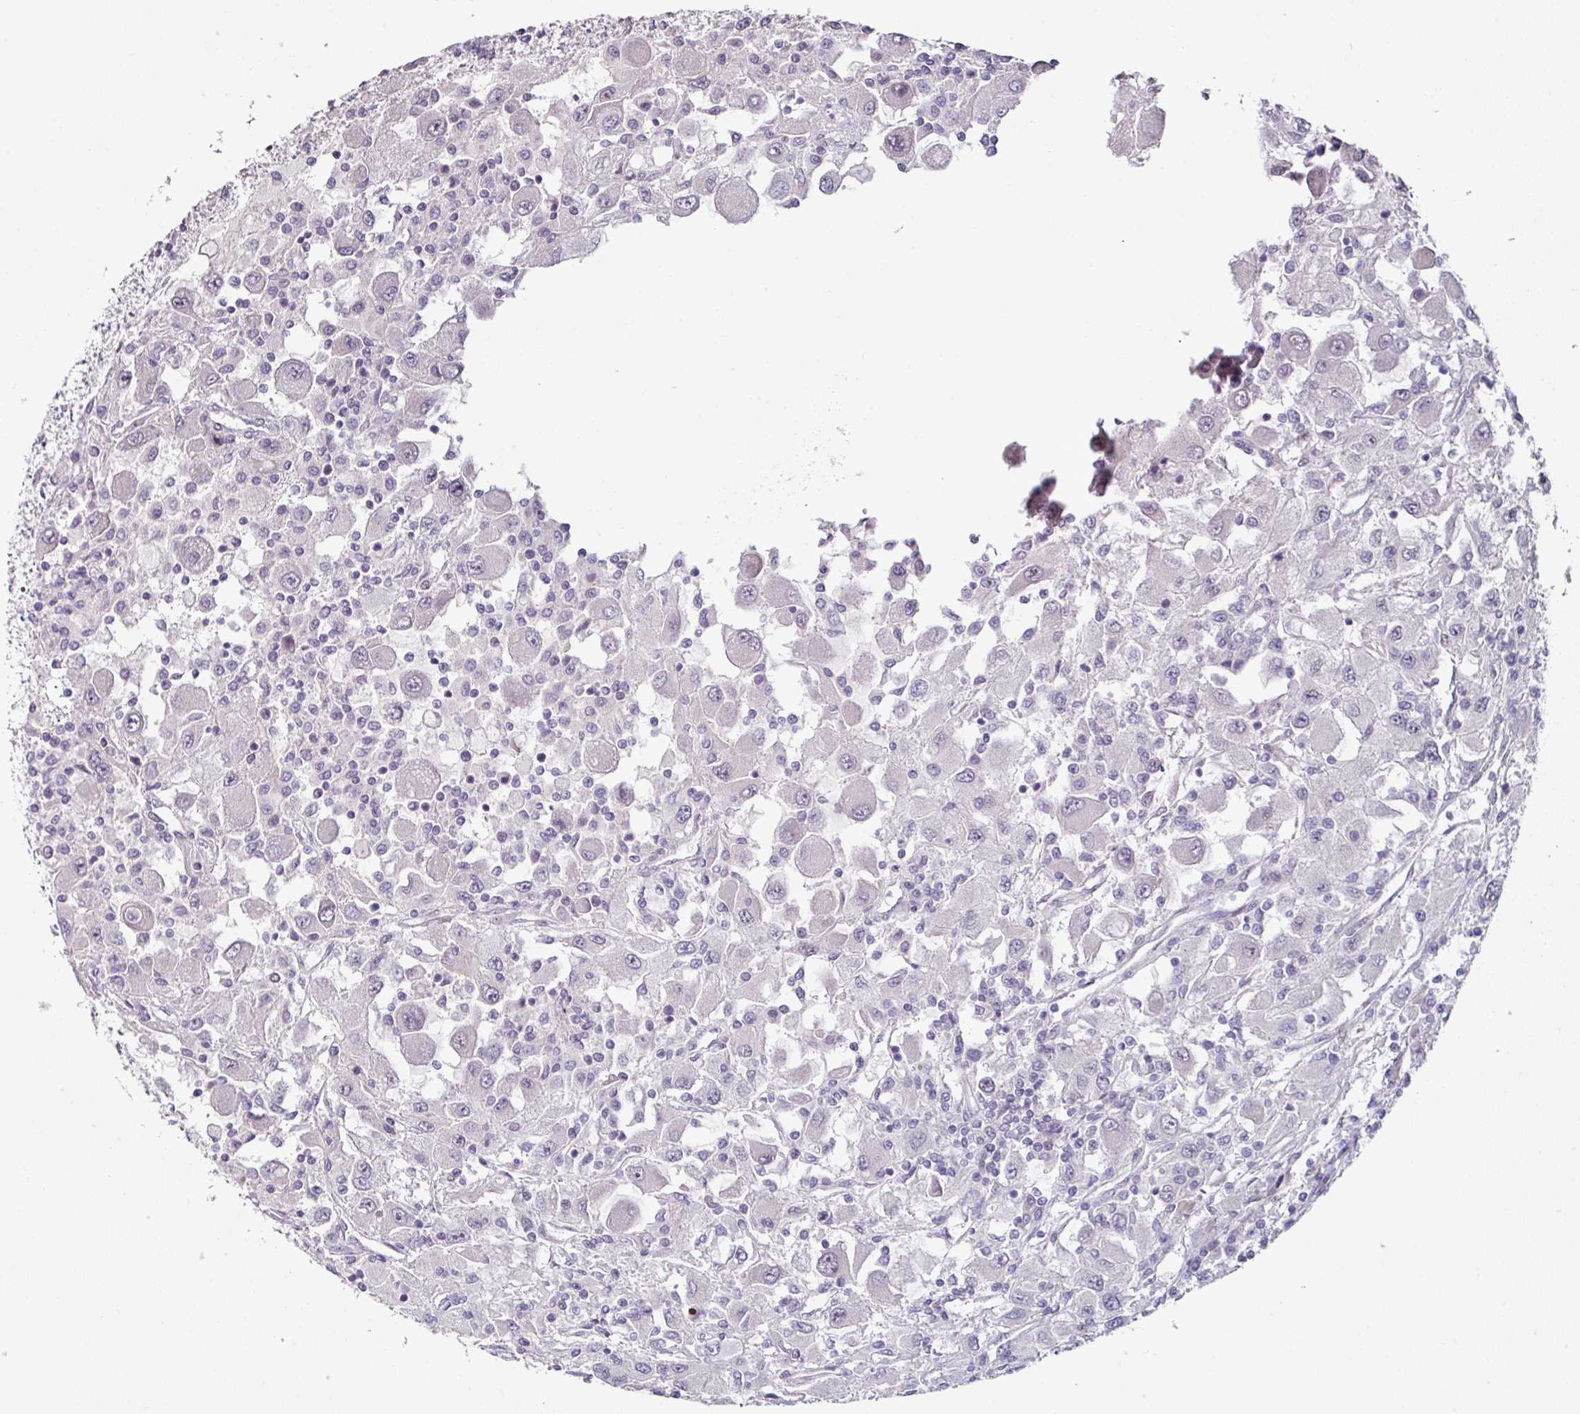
{"staining": {"intensity": "negative", "quantity": "none", "location": "none"}, "tissue": "renal cancer", "cell_type": "Tumor cells", "image_type": "cancer", "snomed": [{"axis": "morphology", "description": "Adenocarcinoma, NOS"}, {"axis": "topography", "description": "Kidney"}], "caption": "Human renal cancer (adenocarcinoma) stained for a protein using IHC demonstrates no staining in tumor cells.", "gene": "ELK1", "patient": {"sex": "female", "age": 67}}